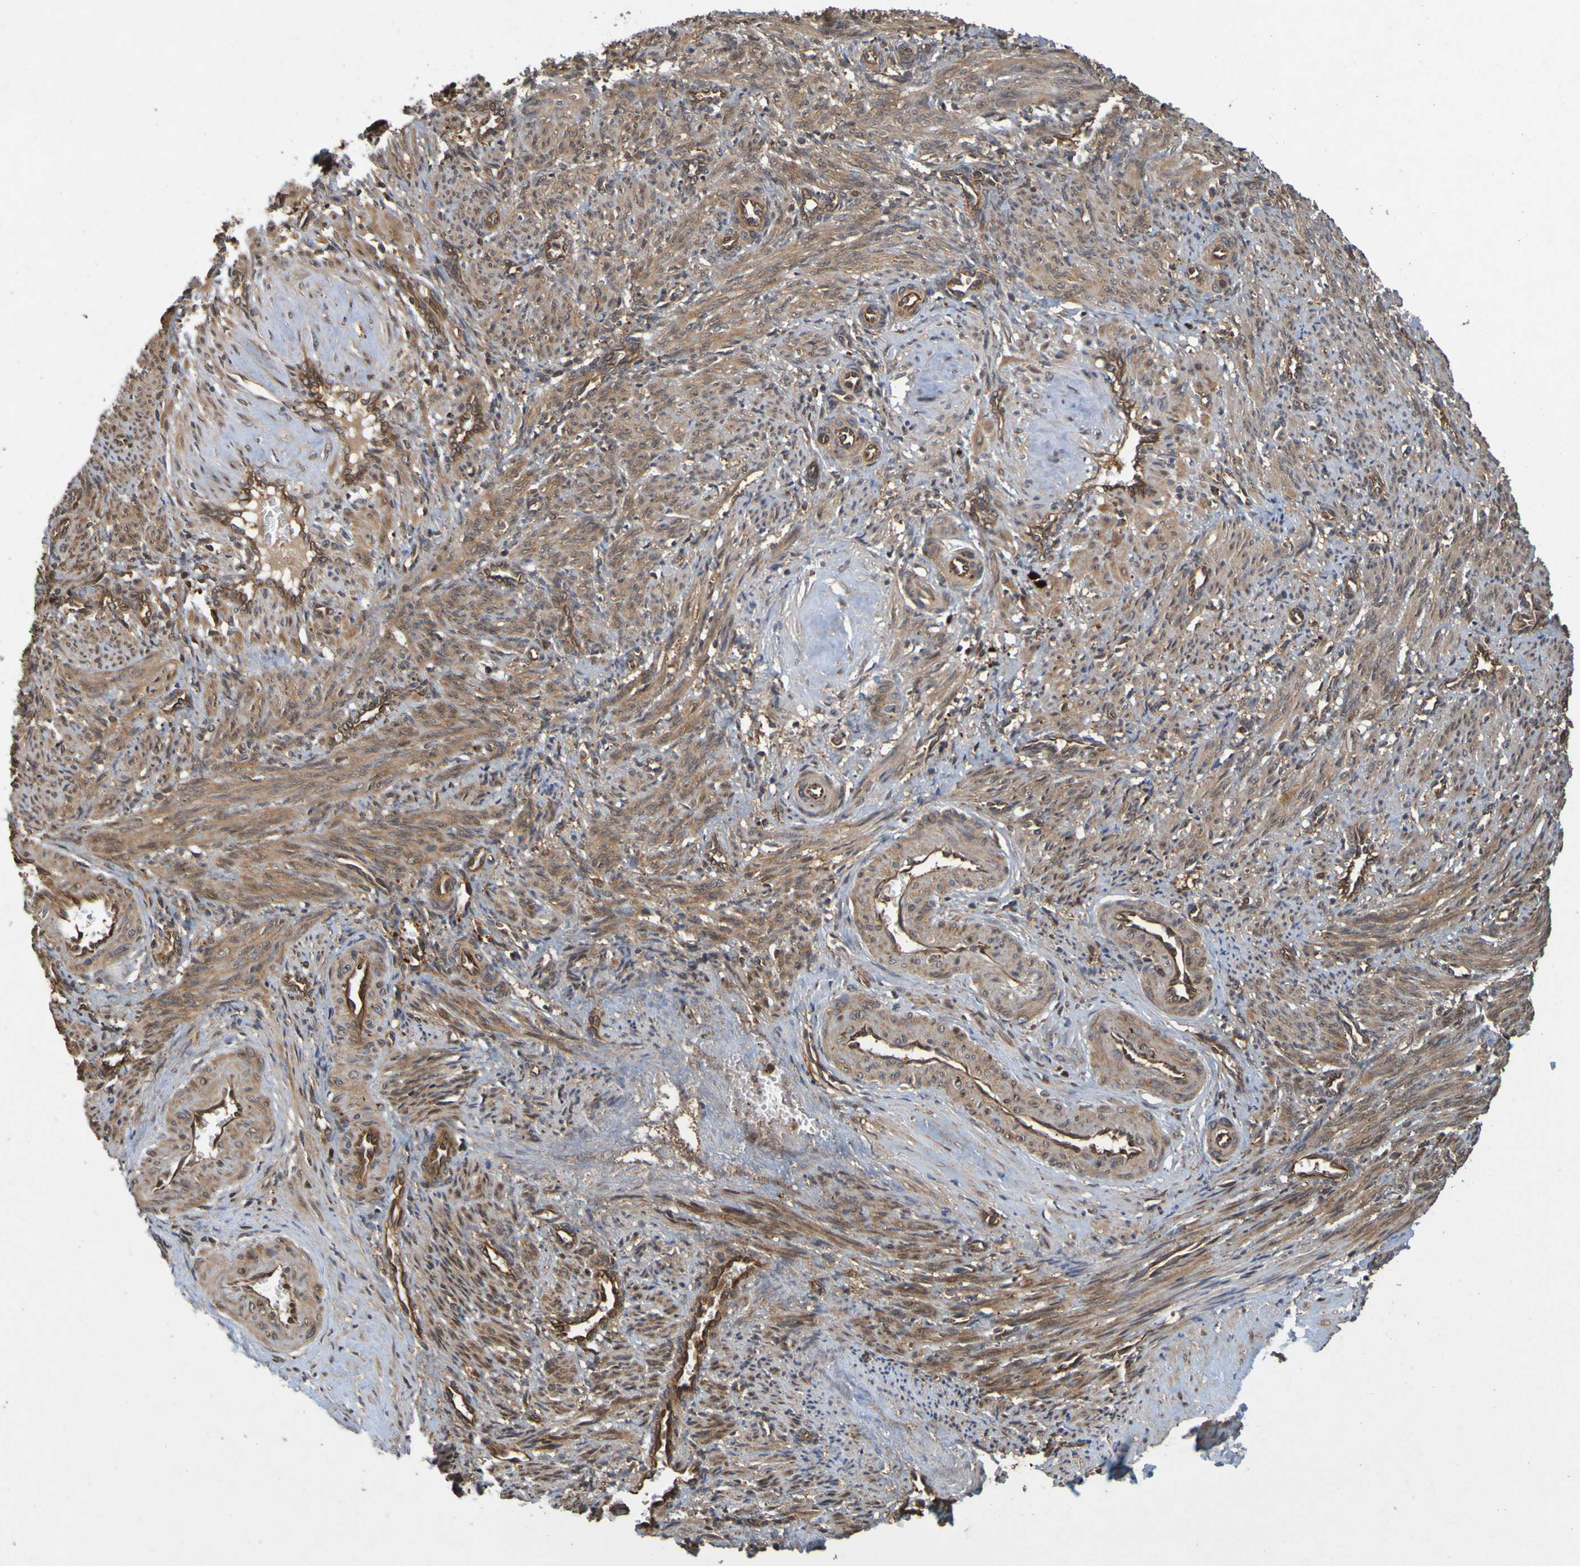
{"staining": {"intensity": "moderate", "quantity": ">75%", "location": "cytoplasmic/membranous"}, "tissue": "smooth muscle", "cell_type": "Smooth muscle cells", "image_type": "normal", "snomed": [{"axis": "morphology", "description": "Normal tissue, NOS"}, {"axis": "topography", "description": "Endometrium"}], "caption": "Moderate cytoplasmic/membranous positivity is identified in about >75% of smooth muscle cells in unremarkable smooth muscle.", "gene": "OCRL", "patient": {"sex": "female", "age": 33}}